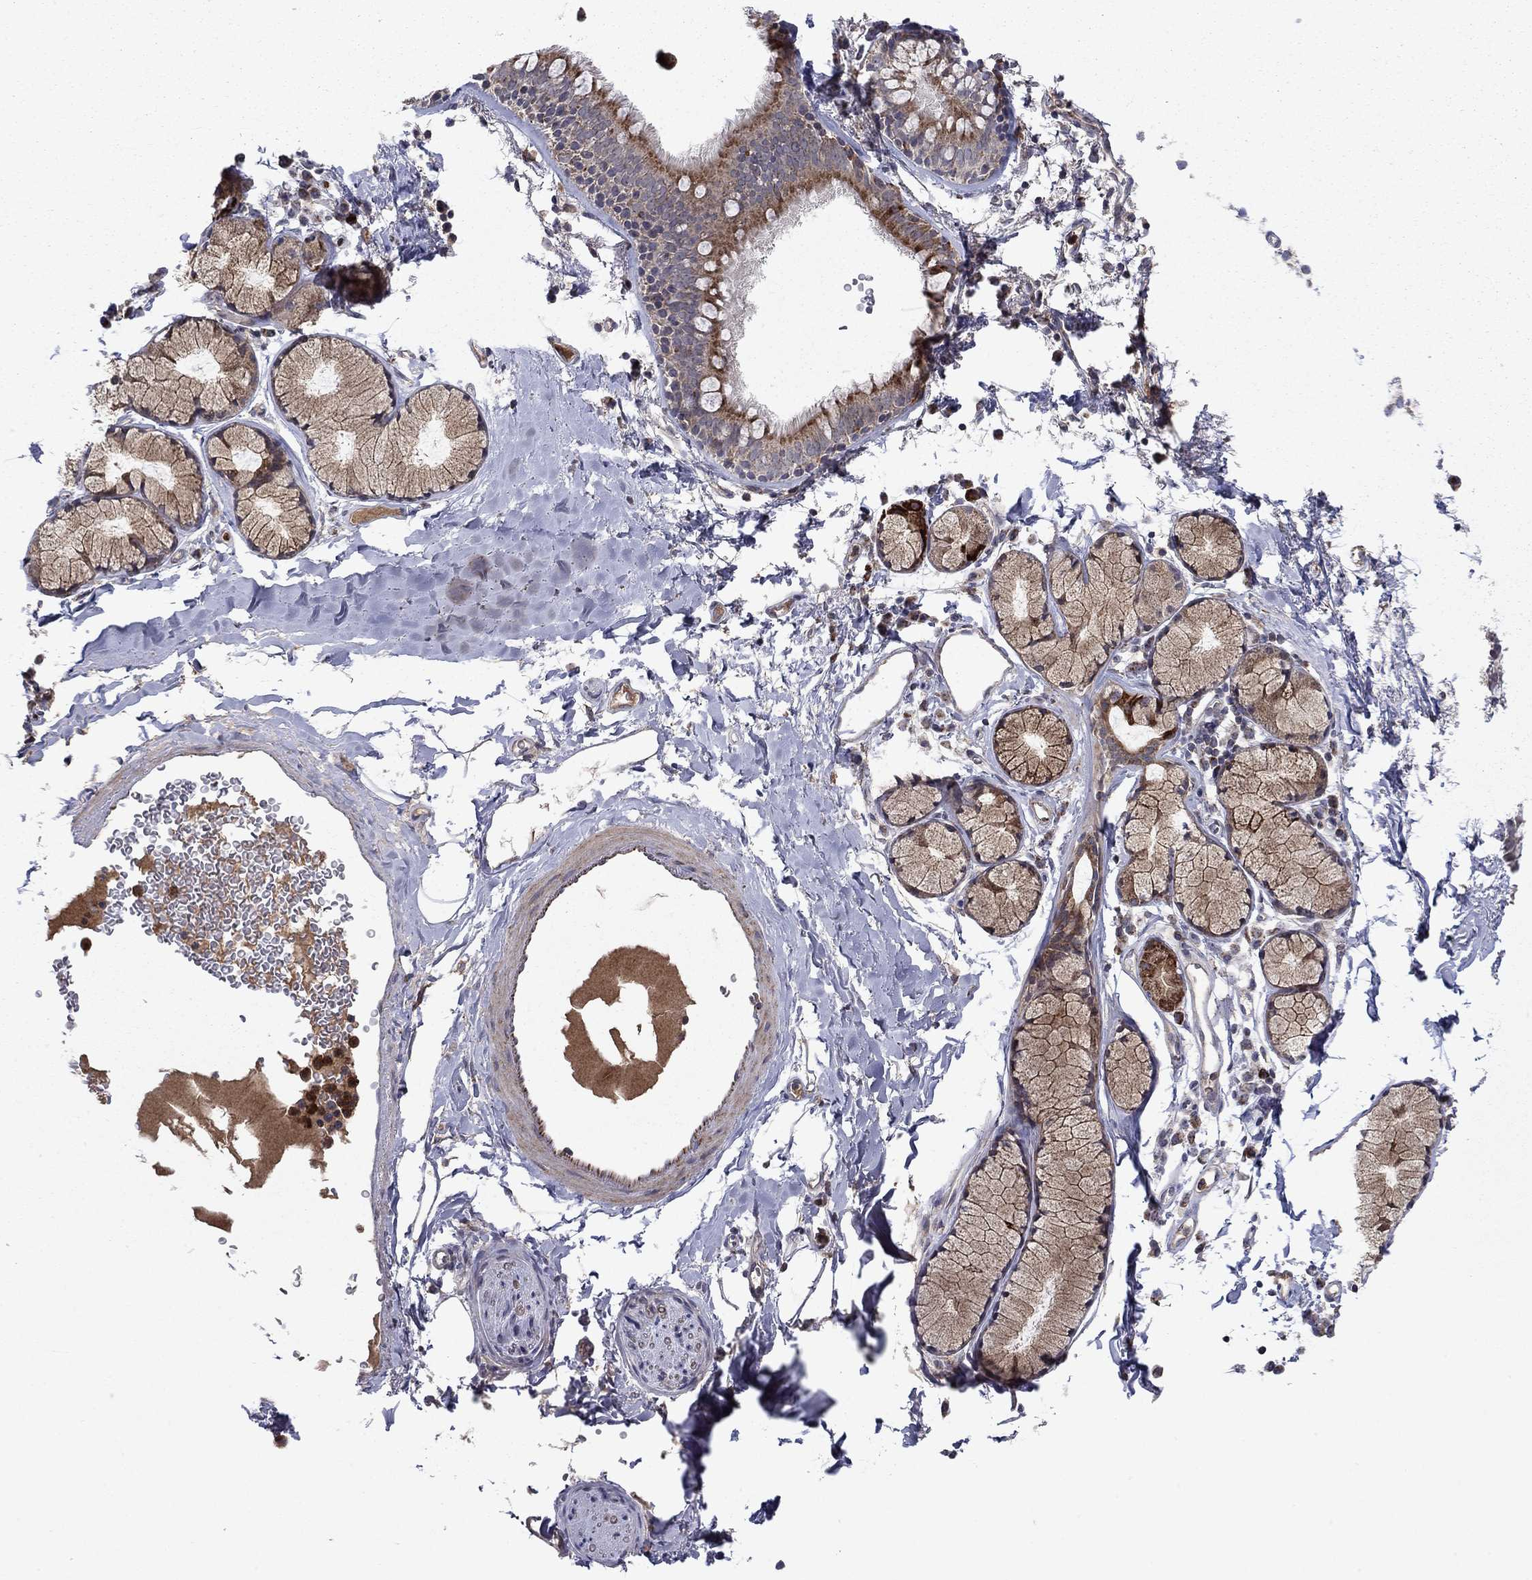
{"staining": {"intensity": "moderate", "quantity": "<25%", "location": "cytoplasmic/membranous"}, "tissue": "bronchus", "cell_type": "Respiratory epithelial cells", "image_type": "normal", "snomed": [{"axis": "morphology", "description": "Normal tissue, NOS"}, {"axis": "morphology", "description": "Squamous cell carcinoma, NOS"}, {"axis": "topography", "description": "Cartilage tissue"}, {"axis": "topography", "description": "Bronchus"}], "caption": "Moderate cytoplasmic/membranous protein expression is present in about <25% of respiratory epithelial cells in bronchus. Using DAB (brown) and hematoxylin (blue) stains, captured at high magnification using brightfield microscopy.", "gene": "DOP1B", "patient": {"sex": "male", "age": 72}}